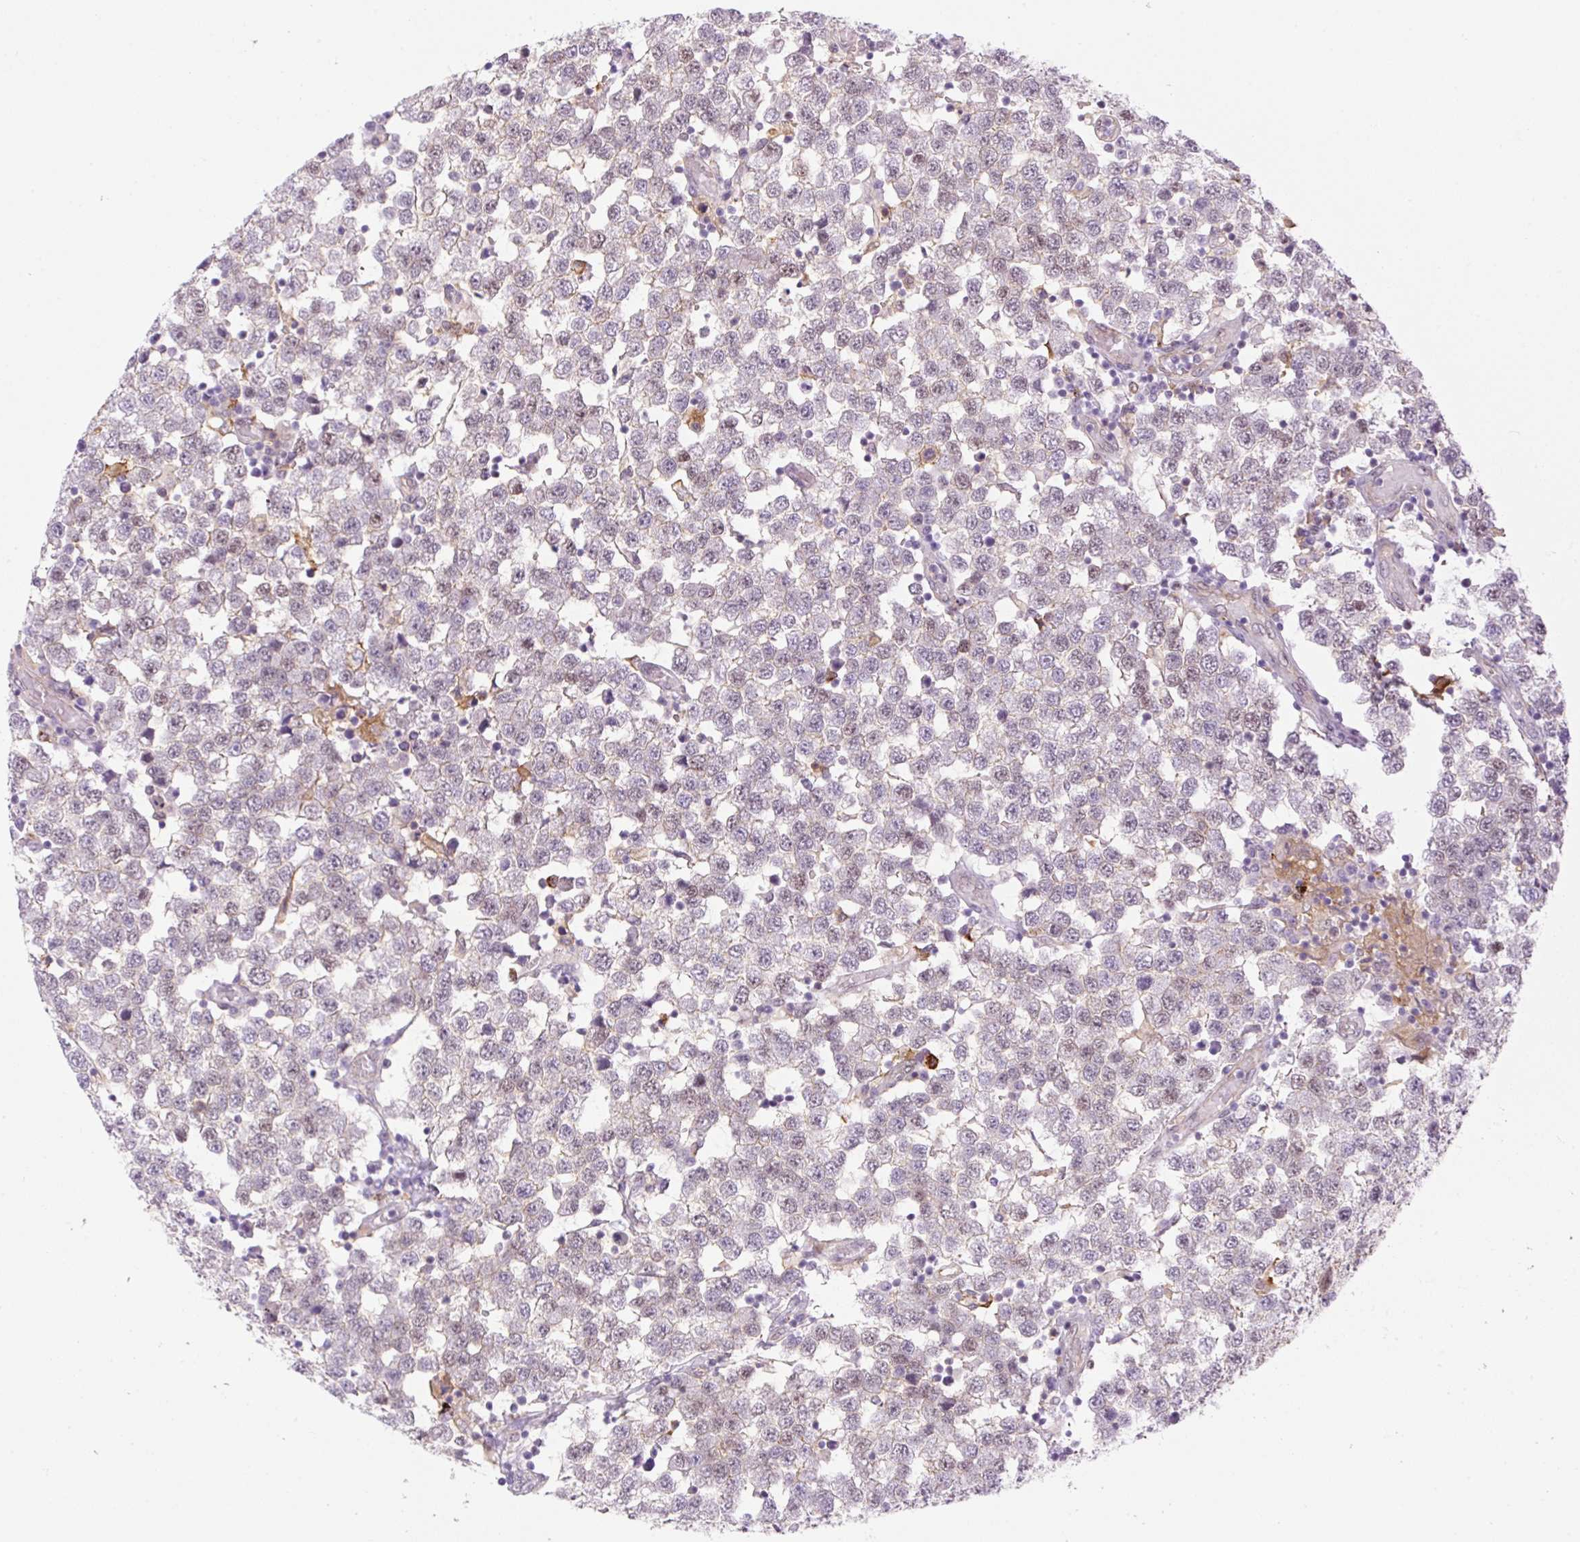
{"staining": {"intensity": "weak", "quantity": "<25%", "location": "nuclear"}, "tissue": "testis cancer", "cell_type": "Tumor cells", "image_type": "cancer", "snomed": [{"axis": "morphology", "description": "Seminoma, NOS"}, {"axis": "topography", "description": "Testis"}], "caption": "An immunohistochemistry (IHC) micrograph of testis cancer is shown. There is no staining in tumor cells of testis cancer.", "gene": "PALM3", "patient": {"sex": "male", "age": 34}}